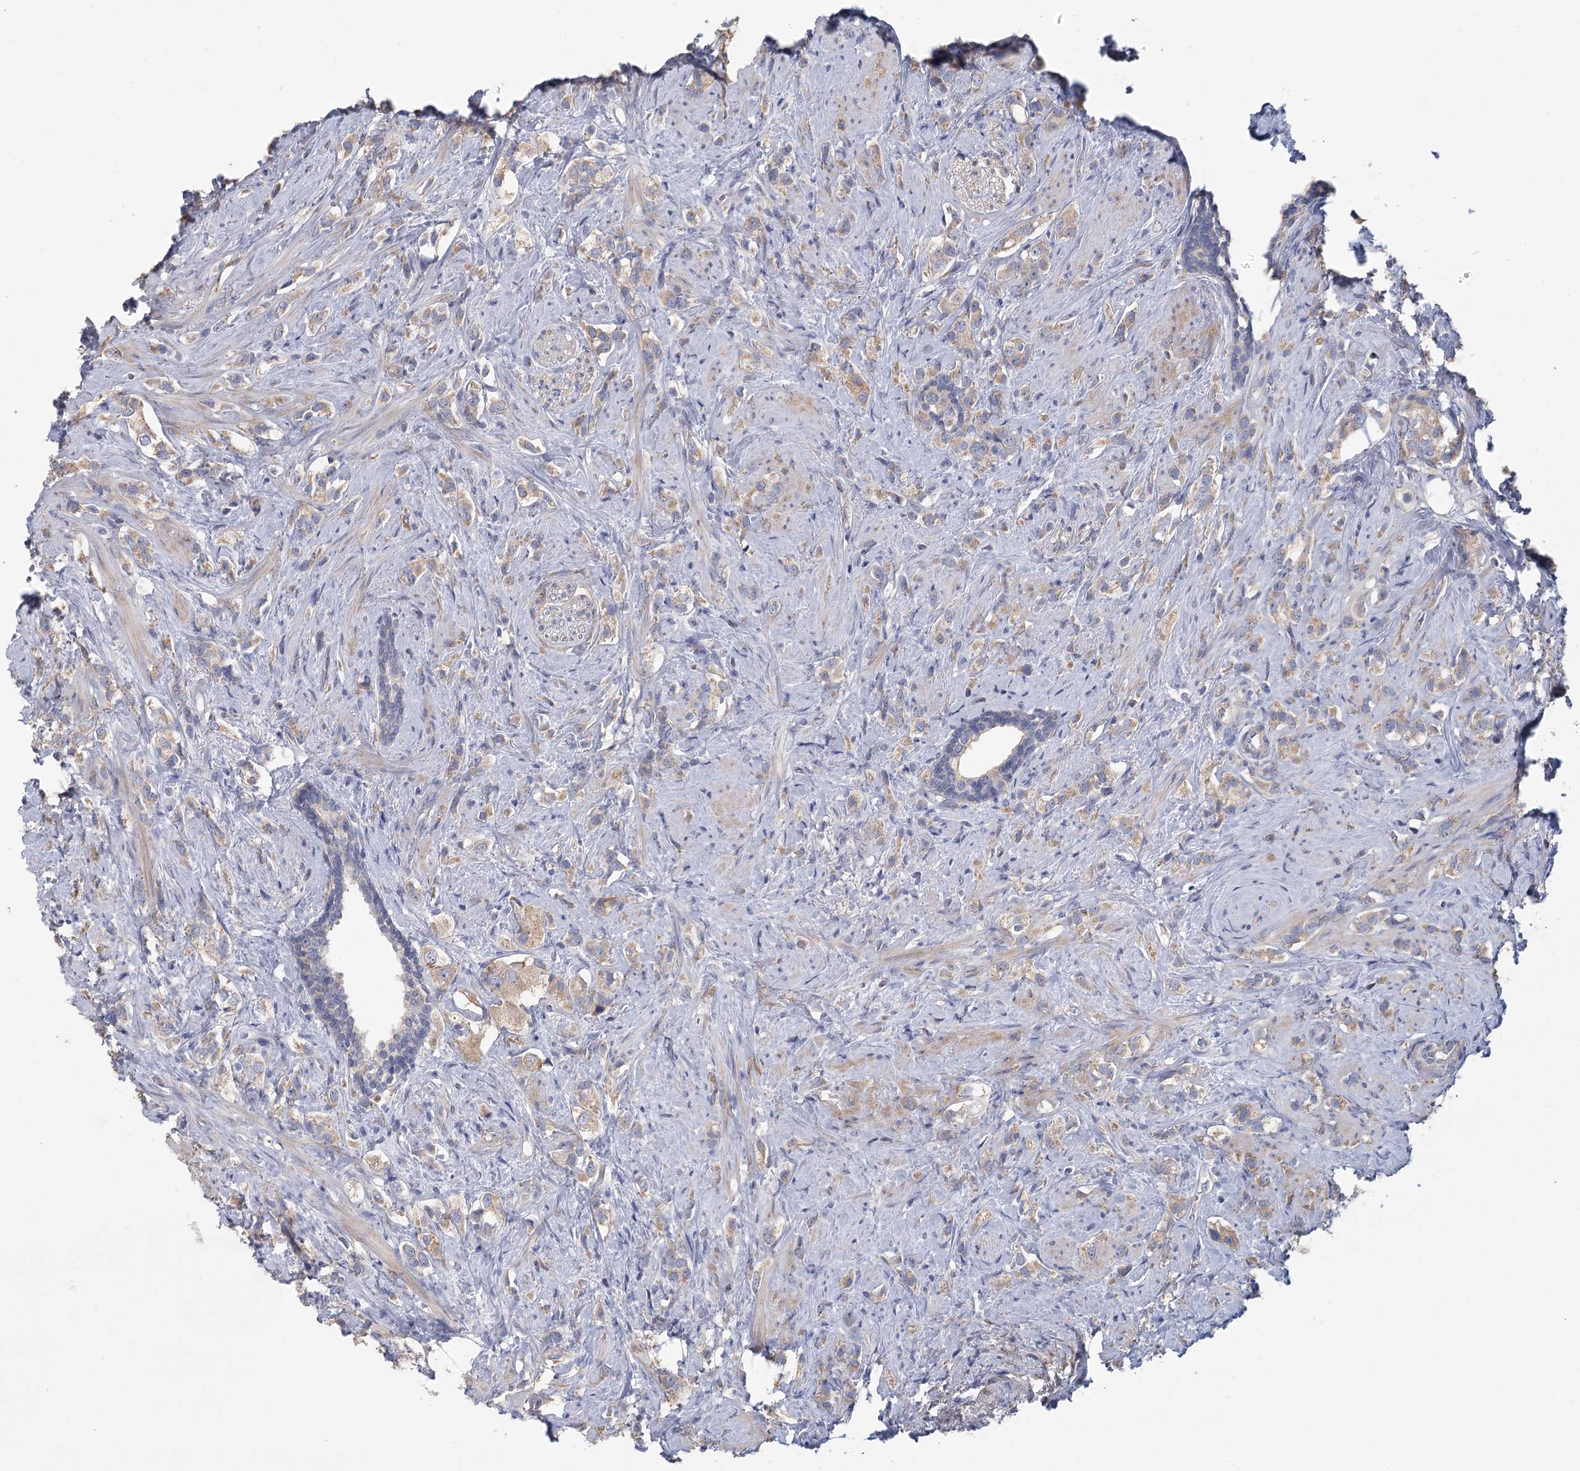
{"staining": {"intensity": "weak", "quantity": "25%-75%", "location": "cytoplasmic/membranous"}, "tissue": "prostate cancer", "cell_type": "Tumor cells", "image_type": "cancer", "snomed": [{"axis": "morphology", "description": "Adenocarcinoma, High grade"}, {"axis": "topography", "description": "Prostate"}], "caption": "Adenocarcinoma (high-grade) (prostate) was stained to show a protein in brown. There is low levels of weak cytoplasmic/membranous expression in about 25%-75% of tumor cells.", "gene": "CNTLN", "patient": {"sex": "male", "age": 63}}